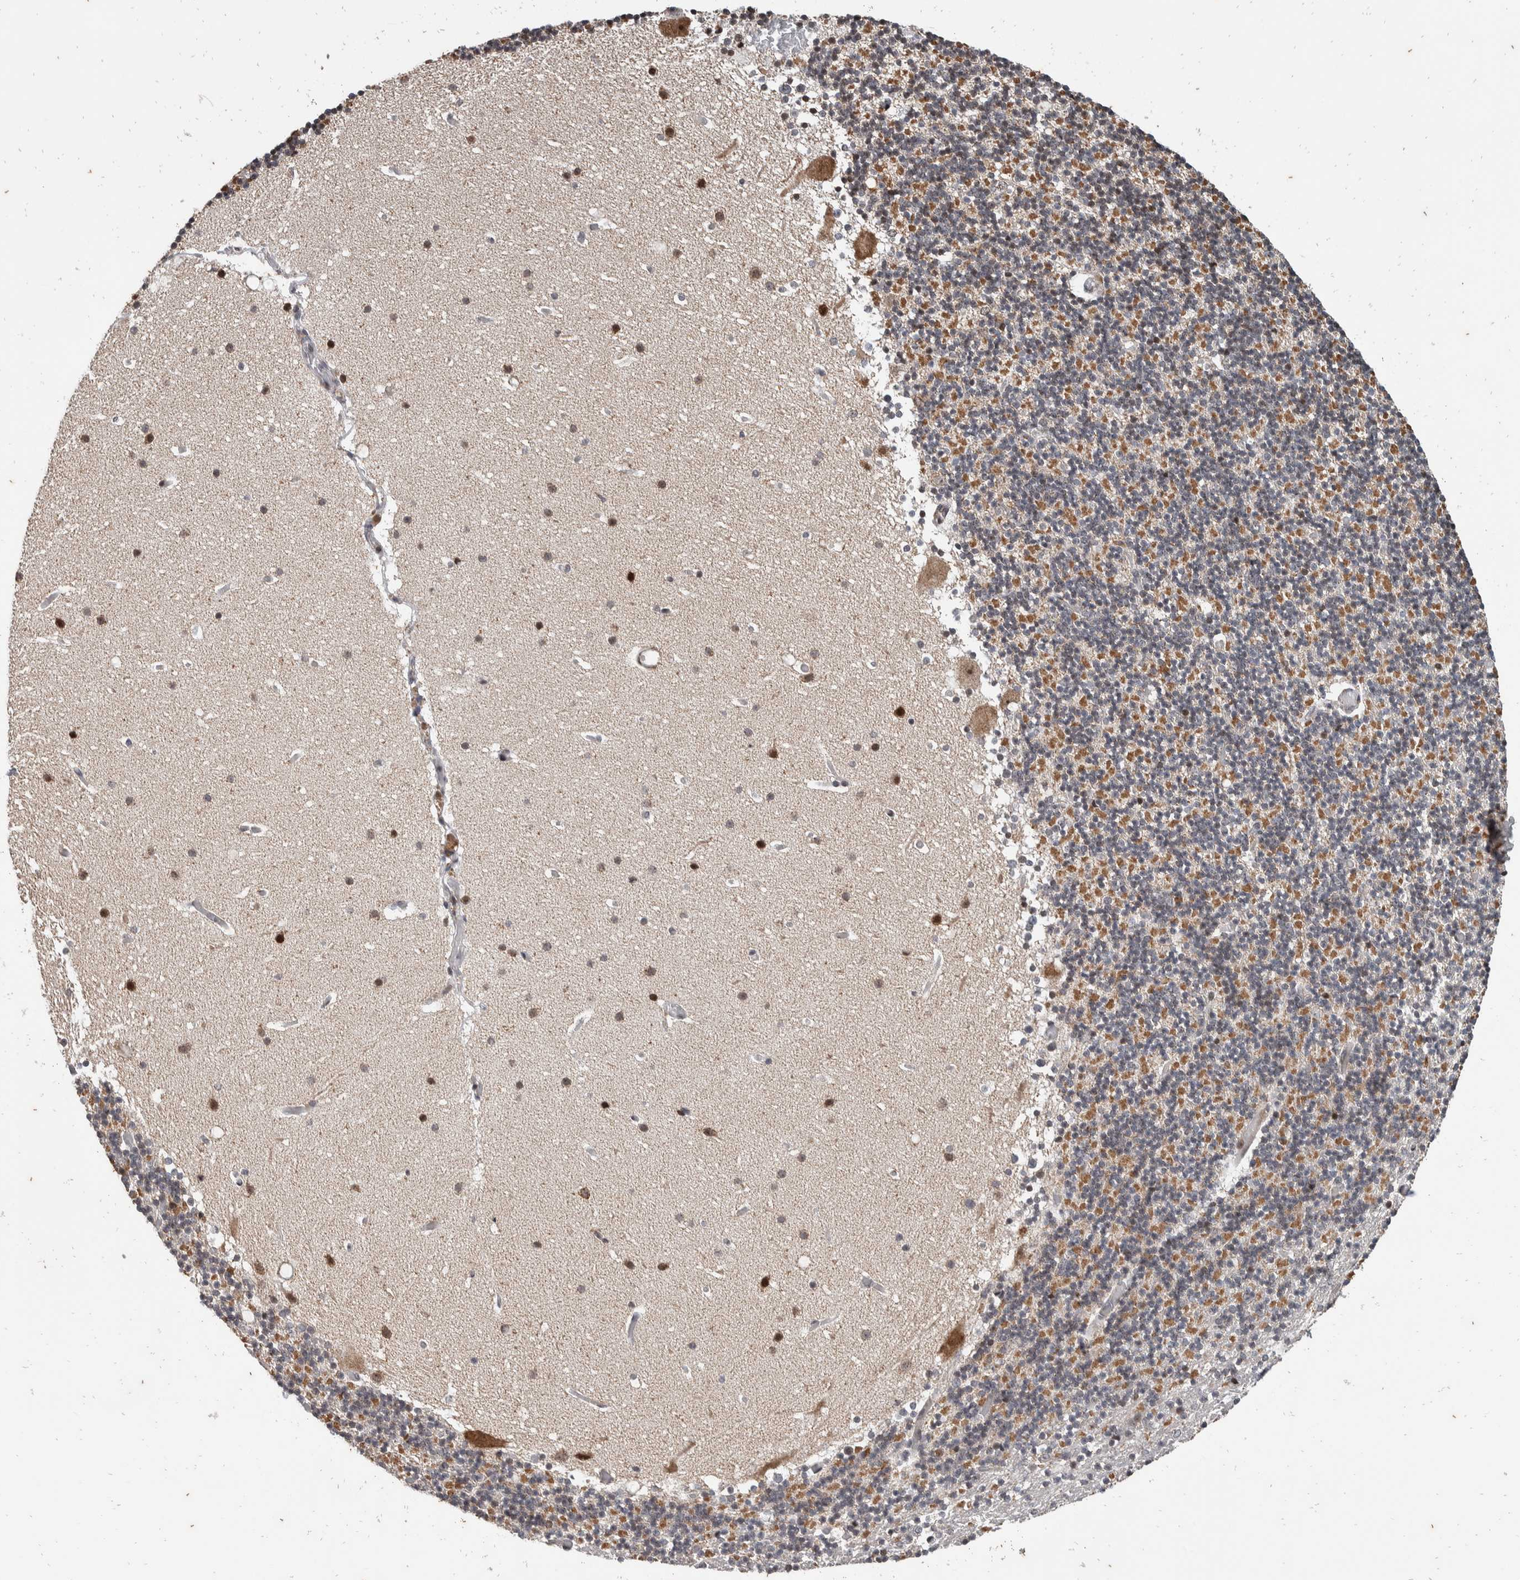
{"staining": {"intensity": "weak", "quantity": "<25%", "location": "nuclear"}, "tissue": "cerebellum", "cell_type": "Cells in granular layer", "image_type": "normal", "snomed": [{"axis": "morphology", "description": "Normal tissue, NOS"}, {"axis": "topography", "description": "Cerebellum"}], "caption": "Immunohistochemistry of benign human cerebellum shows no expression in cells in granular layer.", "gene": "ATXN7L1", "patient": {"sex": "male", "age": 57}}